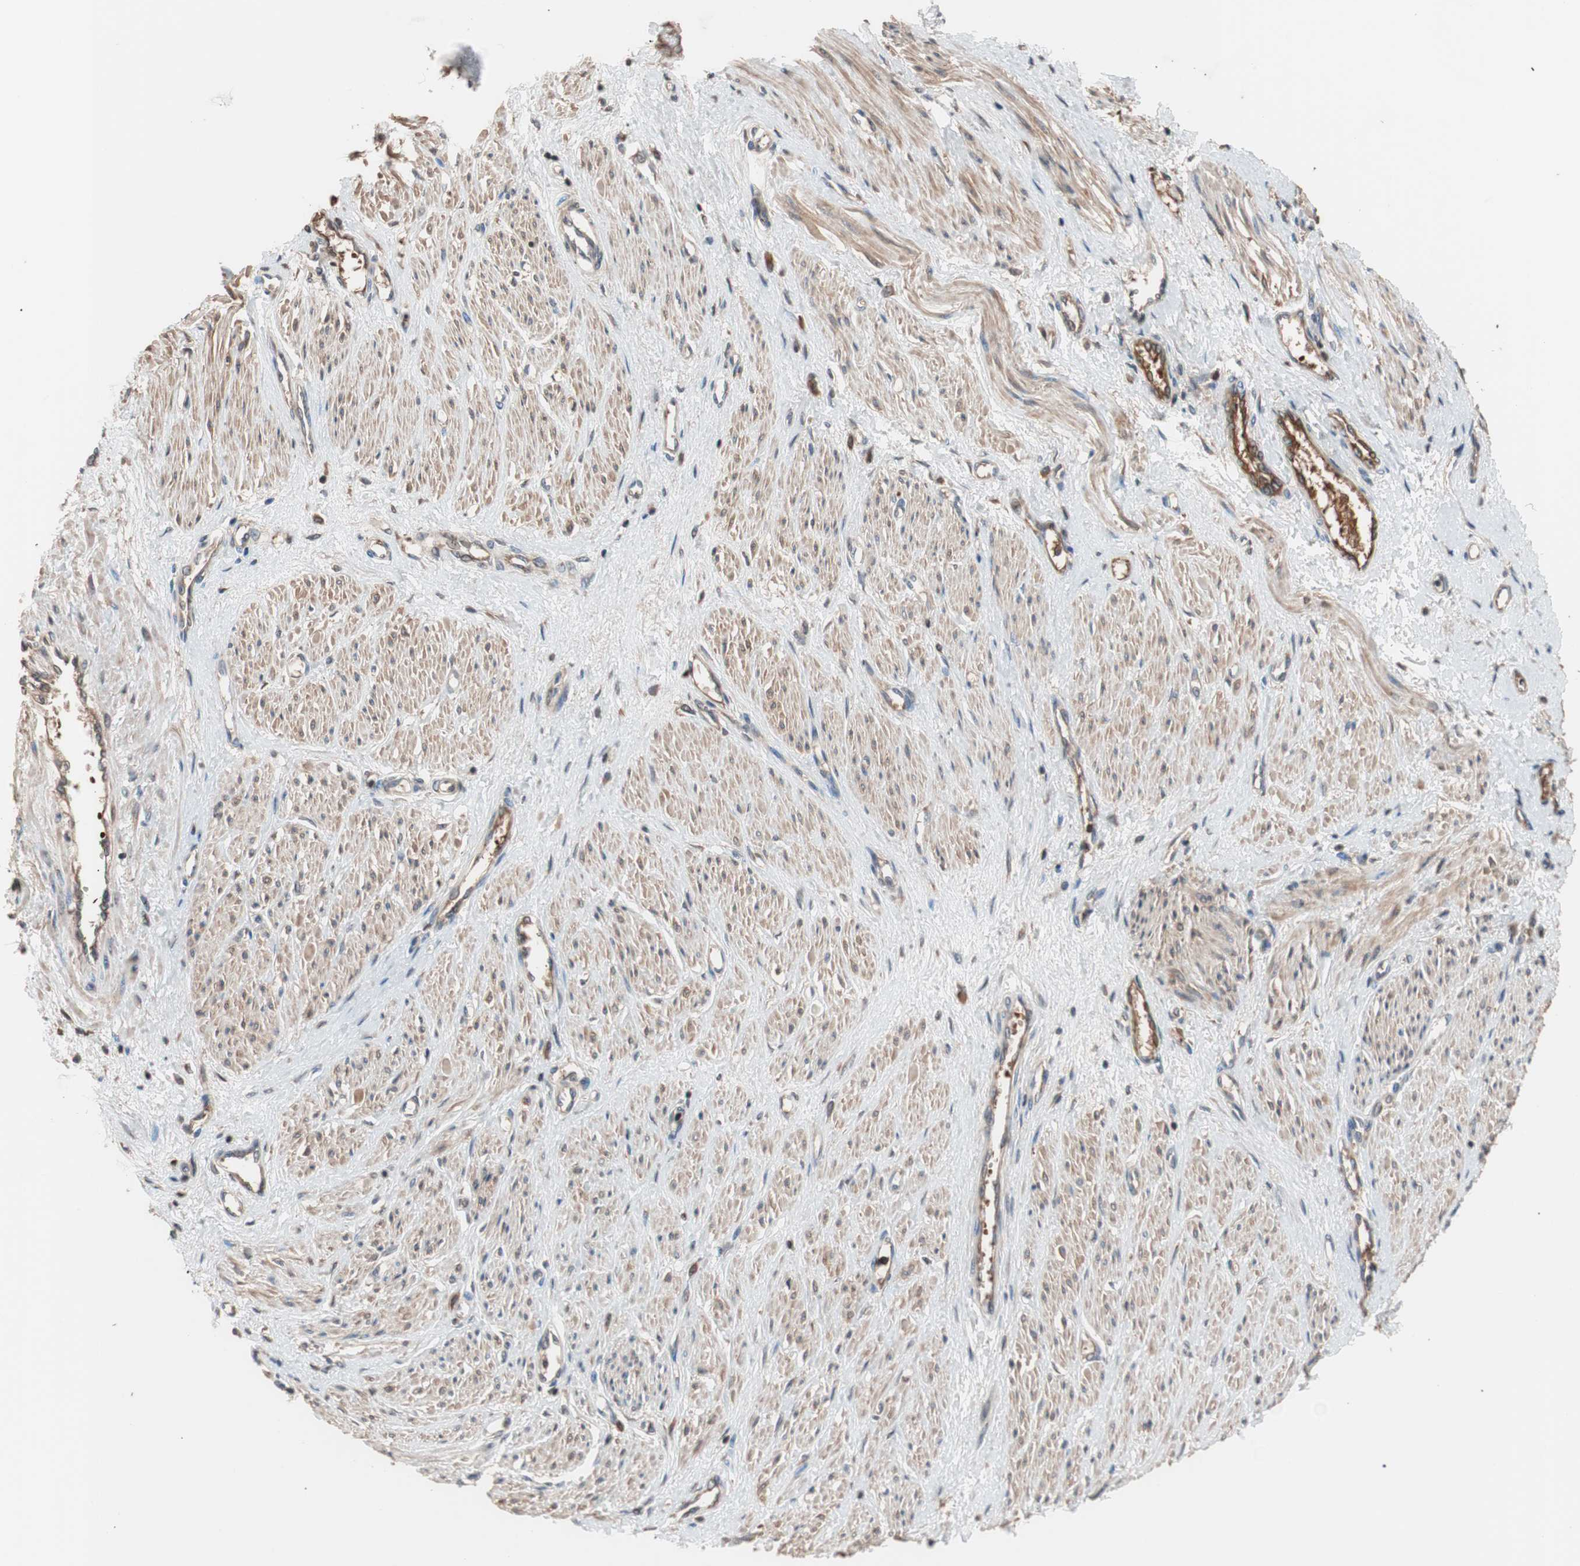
{"staining": {"intensity": "moderate", "quantity": ">75%", "location": "cytoplasmic/membranous"}, "tissue": "smooth muscle", "cell_type": "Smooth muscle cells", "image_type": "normal", "snomed": [{"axis": "morphology", "description": "Normal tissue, NOS"}, {"axis": "topography", "description": "Smooth muscle"}, {"axis": "topography", "description": "Uterus"}], "caption": "The photomicrograph reveals staining of benign smooth muscle, revealing moderate cytoplasmic/membranous protein staining (brown color) within smooth muscle cells. (DAB (3,3'-diaminobenzidine) = brown stain, brightfield microscopy at high magnification).", "gene": "GLYCTK", "patient": {"sex": "female", "age": 39}}